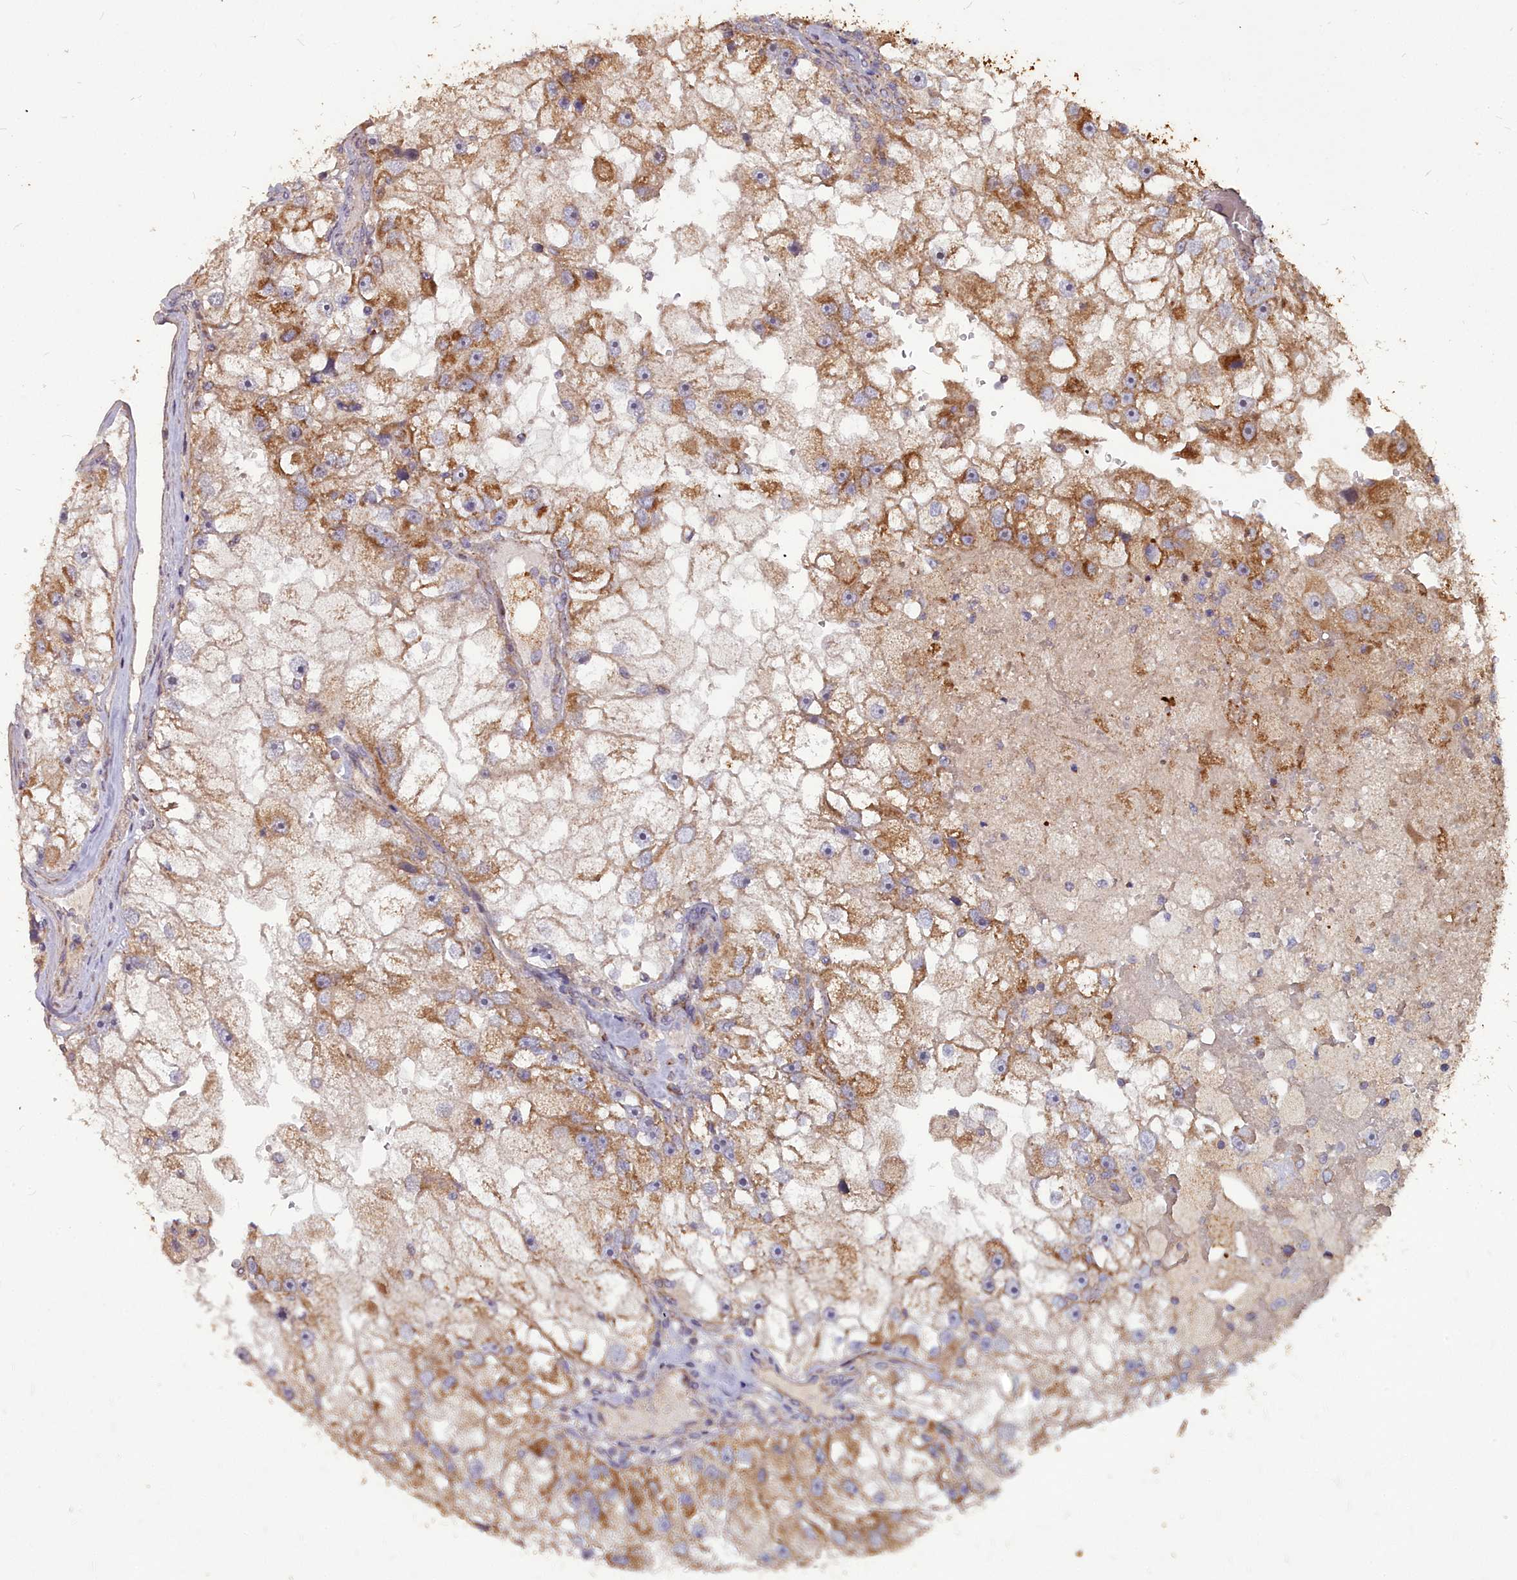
{"staining": {"intensity": "moderate", "quantity": ">75%", "location": "cytoplasmic/membranous"}, "tissue": "renal cancer", "cell_type": "Tumor cells", "image_type": "cancer", "snomed": [{"axis": "morphology", "description": "Adenocarcinoma, NOS"}, {"axis": "topography", "description": "Kidney"}], "caption": "The photomicrograph displays immunohistochemical staining of adenocarcinoma (renal). There is moderate cytoplasmic/membranous staining is present in about >75% of tumor cells. (Brightfield microscopy of DAB IHC at high magnification).", "gene": "COX11", "patient": {"sex": "male", "age": 63}}